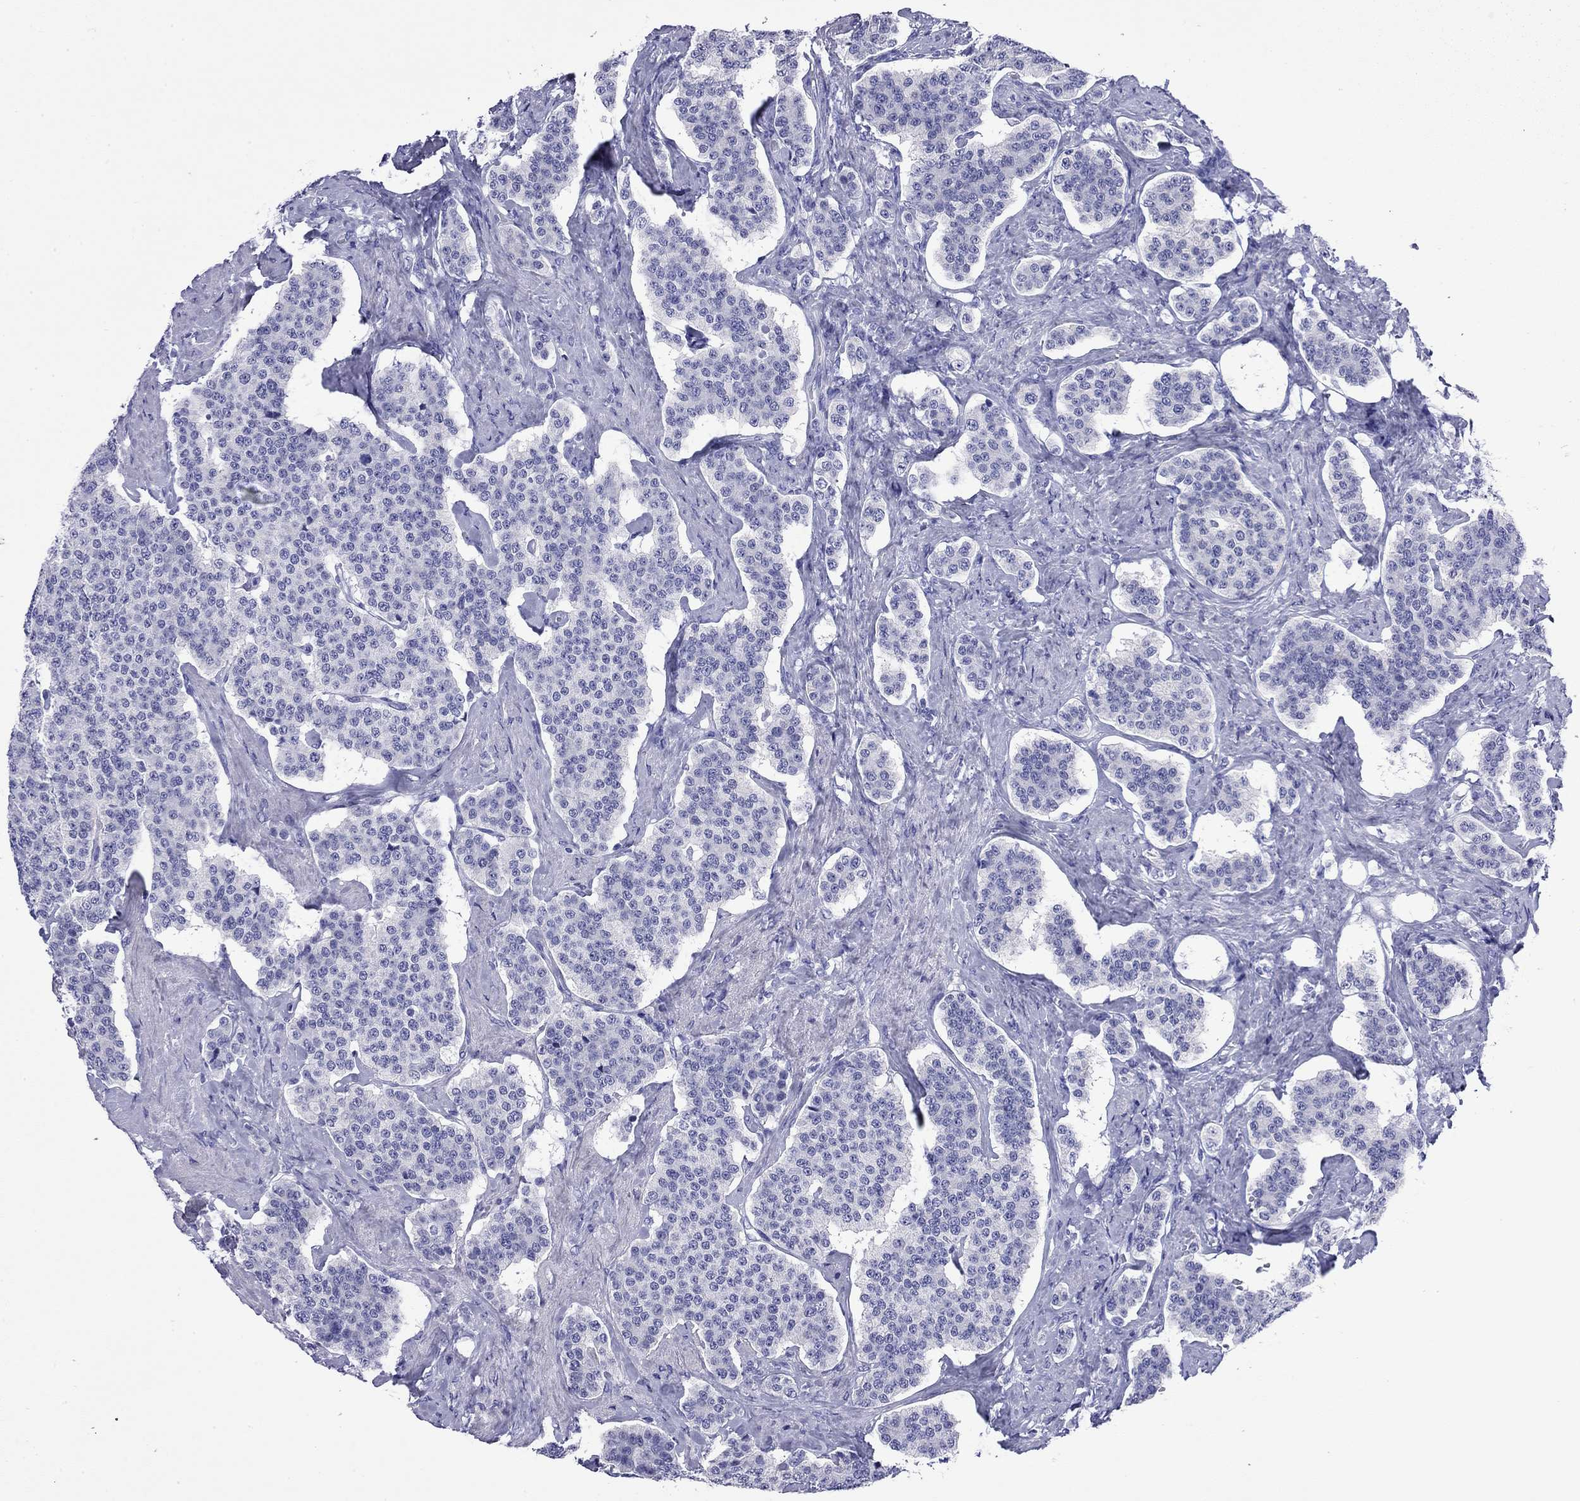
{"staining": {"intensity": "negative", "quantity": "none", "location": "none"}, "tissue": "carcinoid", "cell_type": "Tumor cells", "image_type": "cancer", "snomed": [{"axis": "morphology", "description": "Carcinoid, malignant, NOS"}, {"axis": "topography", "description": "Small intestine"}], "caption": "Immunohistochemistry (IHC) micrograph of neoplastic tissue: carcinoid (malignant) stained with DAB (3,3'-diaminobenzidine) demonstrates no significant protein expression in tumor cells. The staining was performed using DAB (3,3'-diaminobenzidine) to visualize the protein expression in brown, while the nuclei were stained in blue with hematoxylin (Magnification: 20x).", "gene": "FIGLA", "patient": {"sex": "female", "age": 58}}